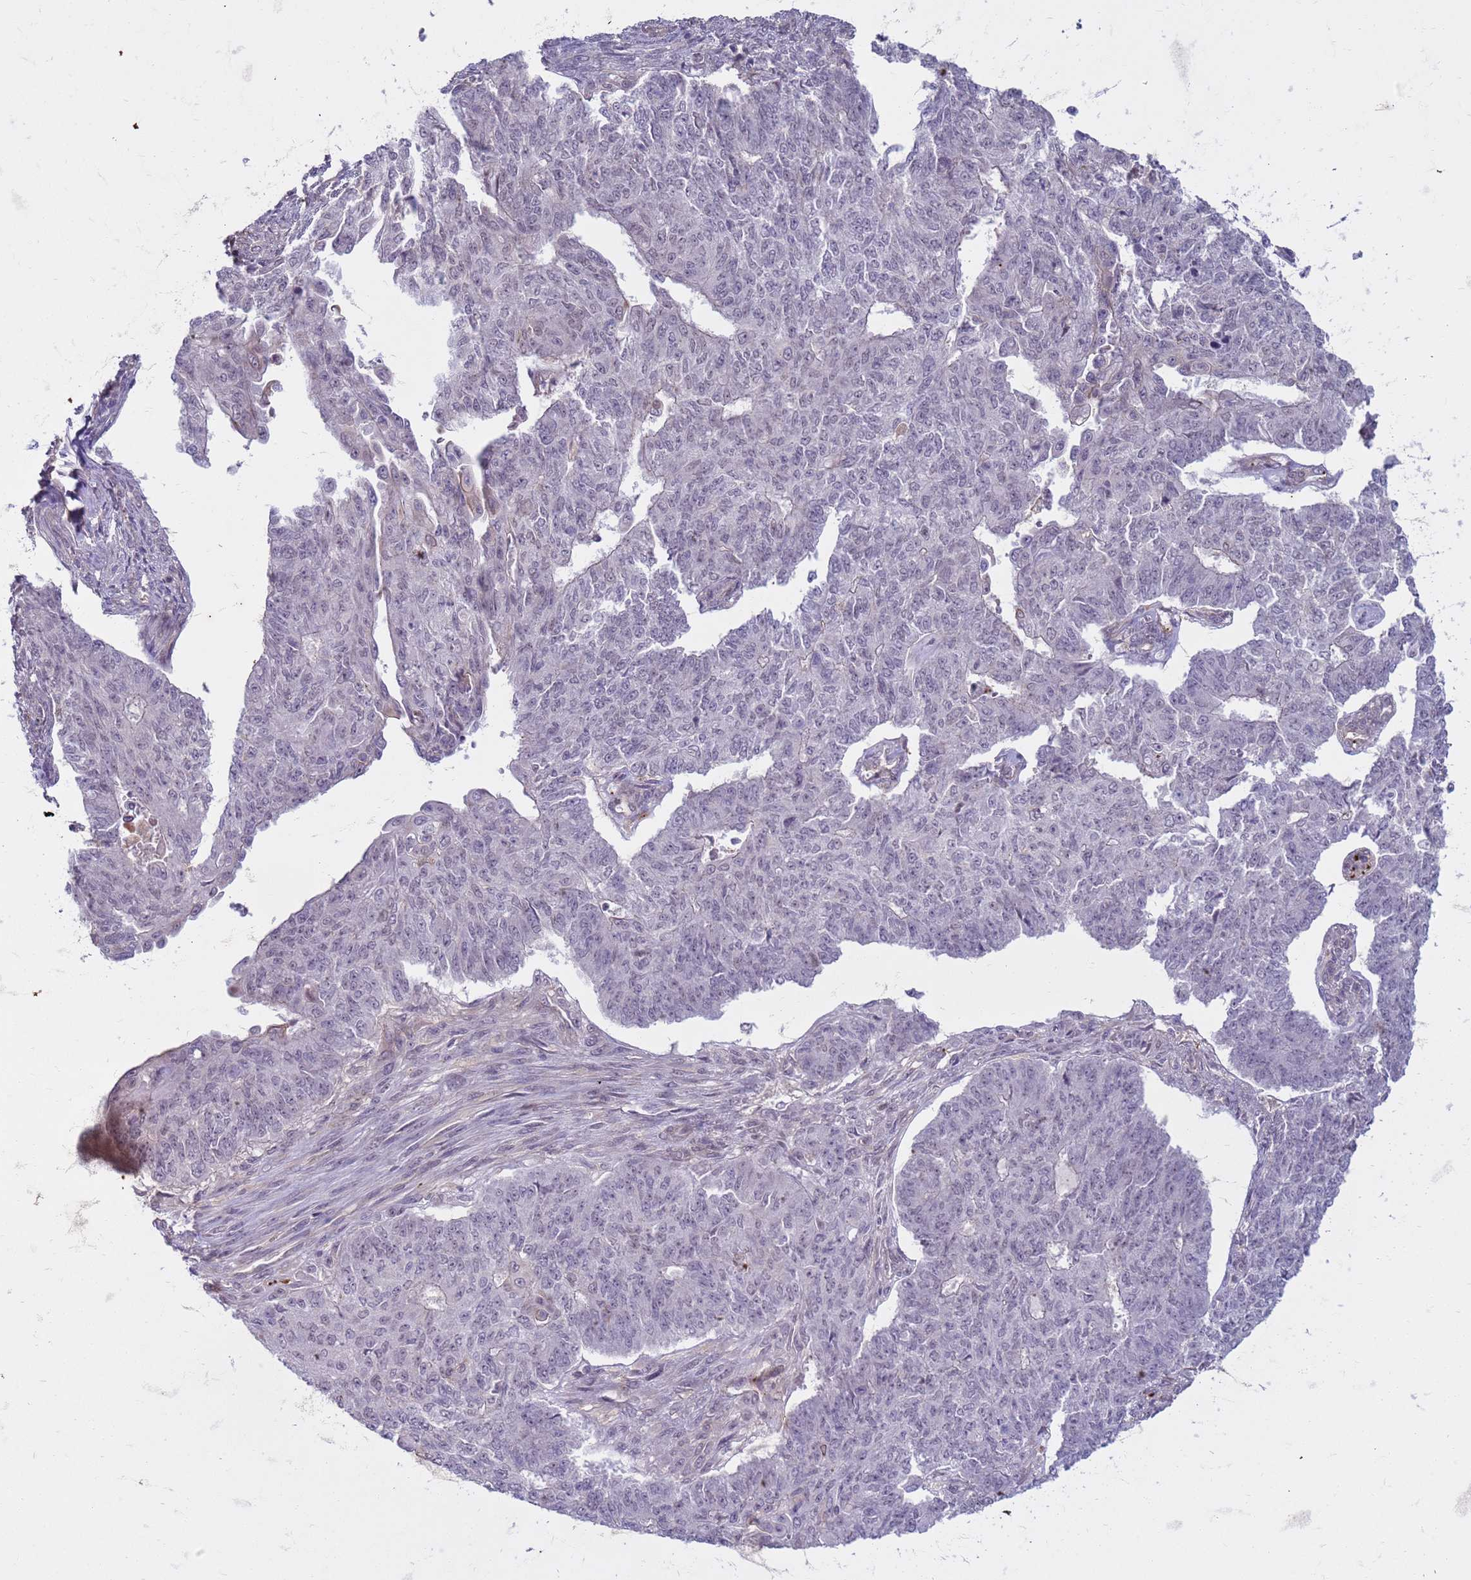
{"staining": {"intensity": "negative", "quantity": "none", "location": "none"}, "tissue": "endometrial cancer", "cell_type": "Tumor cells", "image_type": "cancer", "snomed": [{"axis": "morphology", "description": "Adenocarcinoma, NOS"}, {"axis": "topography", "description": "Endometrium"}], "caption": "Immunohistochemical staining of endometrial cancer displays no significant expression in tumor cells.", "gene": "SLC15A3", "patient": {"sex": "female", "age": 32}}